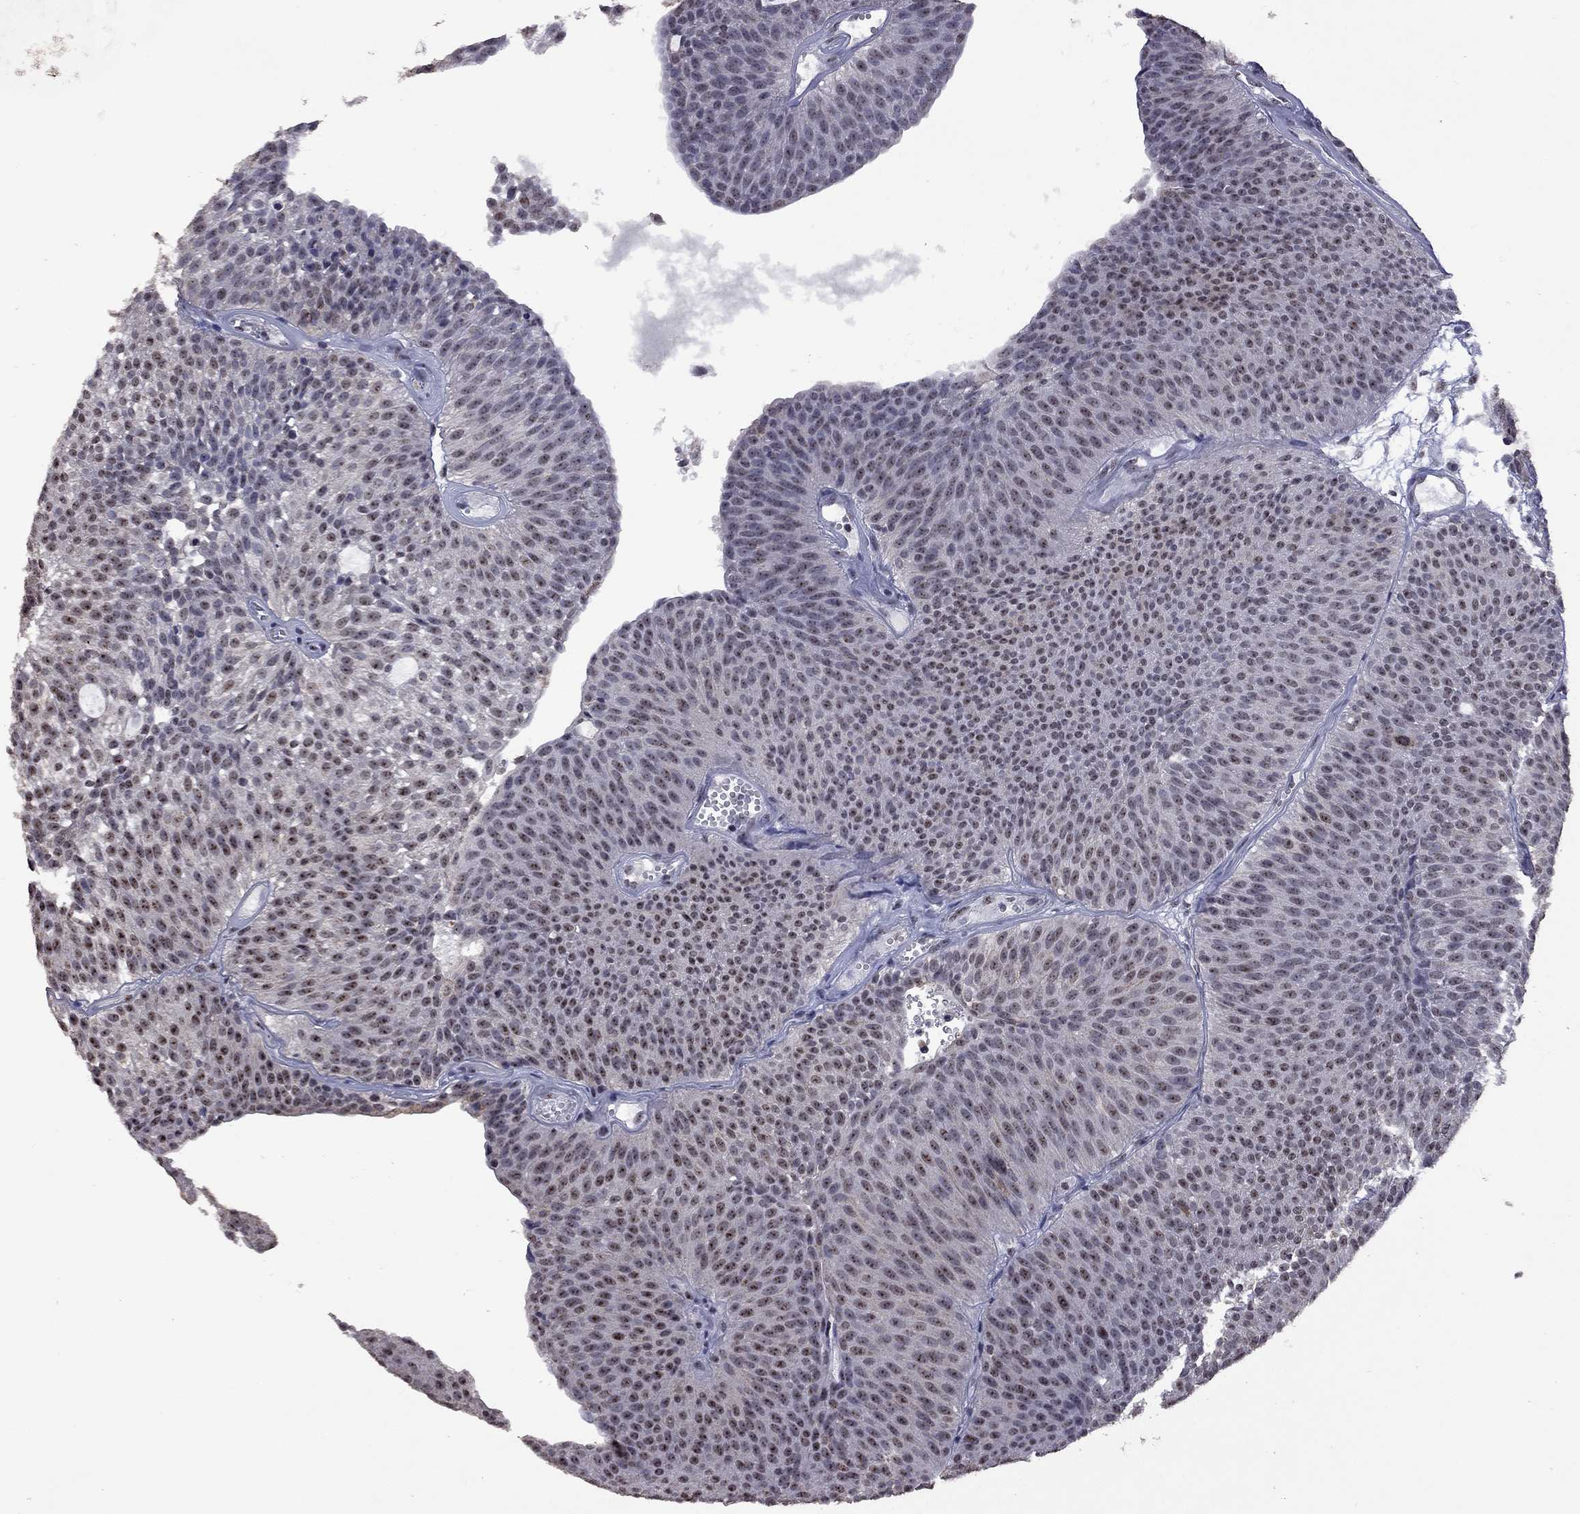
{"staining": {"intensity": "weak", "quantity": "25%-75%", "location": "nuclear"}, "tissue": "urothelial cancer", "cell_type": "Tumor cells", "image_type": "cancer", "snomed": [{"axis": "morphology", "description": "Urothelial carcinoma, Low grade"}, {"axis": "topography", "description": "Urinary bladder"}], "caption": "Immunohistochemistry (IHC) (DAB (3,3'-diaminobenzidine)) staining of human low-grade urothelial carcinoma exhibits weak nuclear protein staining in about 25%-75% of tumor cells. (DAB (3,3'-diaminobenzidine) IHC, brown staining for protein, blue staining for nuclei).", "gene": "SPOUT1", "patient": {"sex": "male", "age": 63}}